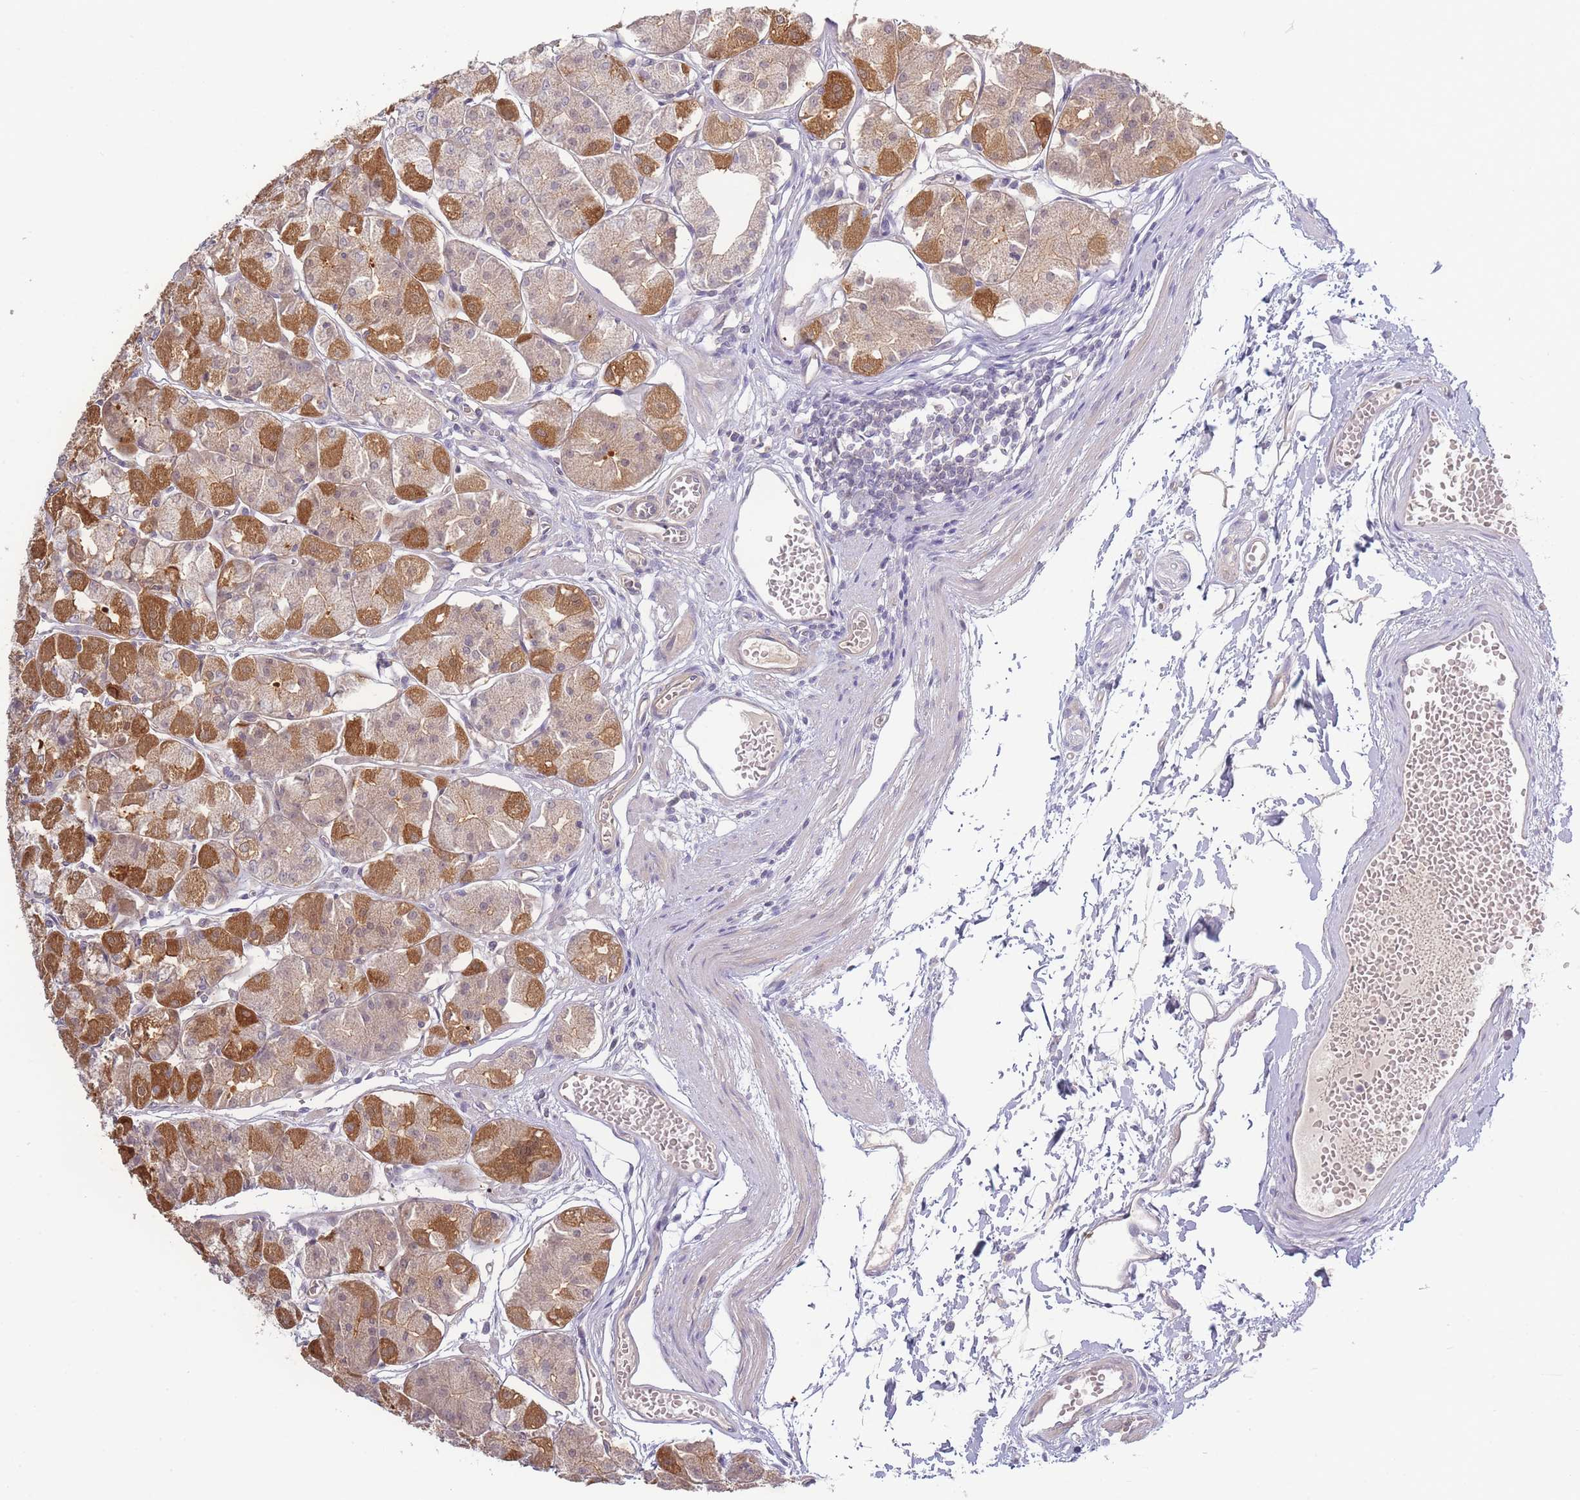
{"staining": {"intensity": "moderate", "quantity": "25%-75%", "location": "cytoplasmic/membranous"}, "tissue": "stomach", "cell_type": "Glandular cells", "image_type": "normal", "snomed": [{"axis": "morphology", "description": "Normal tissue, NOS"}, {"axis": "topography", "description": "Stomach"}], "caption": "Immunohistochemical staining of benign stomach exhibits medium levels of moderate cytoplasmic/membranous positivity in about 25%-75% of glandular cells.", "gene": "SPHKAP", "patient": {"sex": "male", "age": 55}}